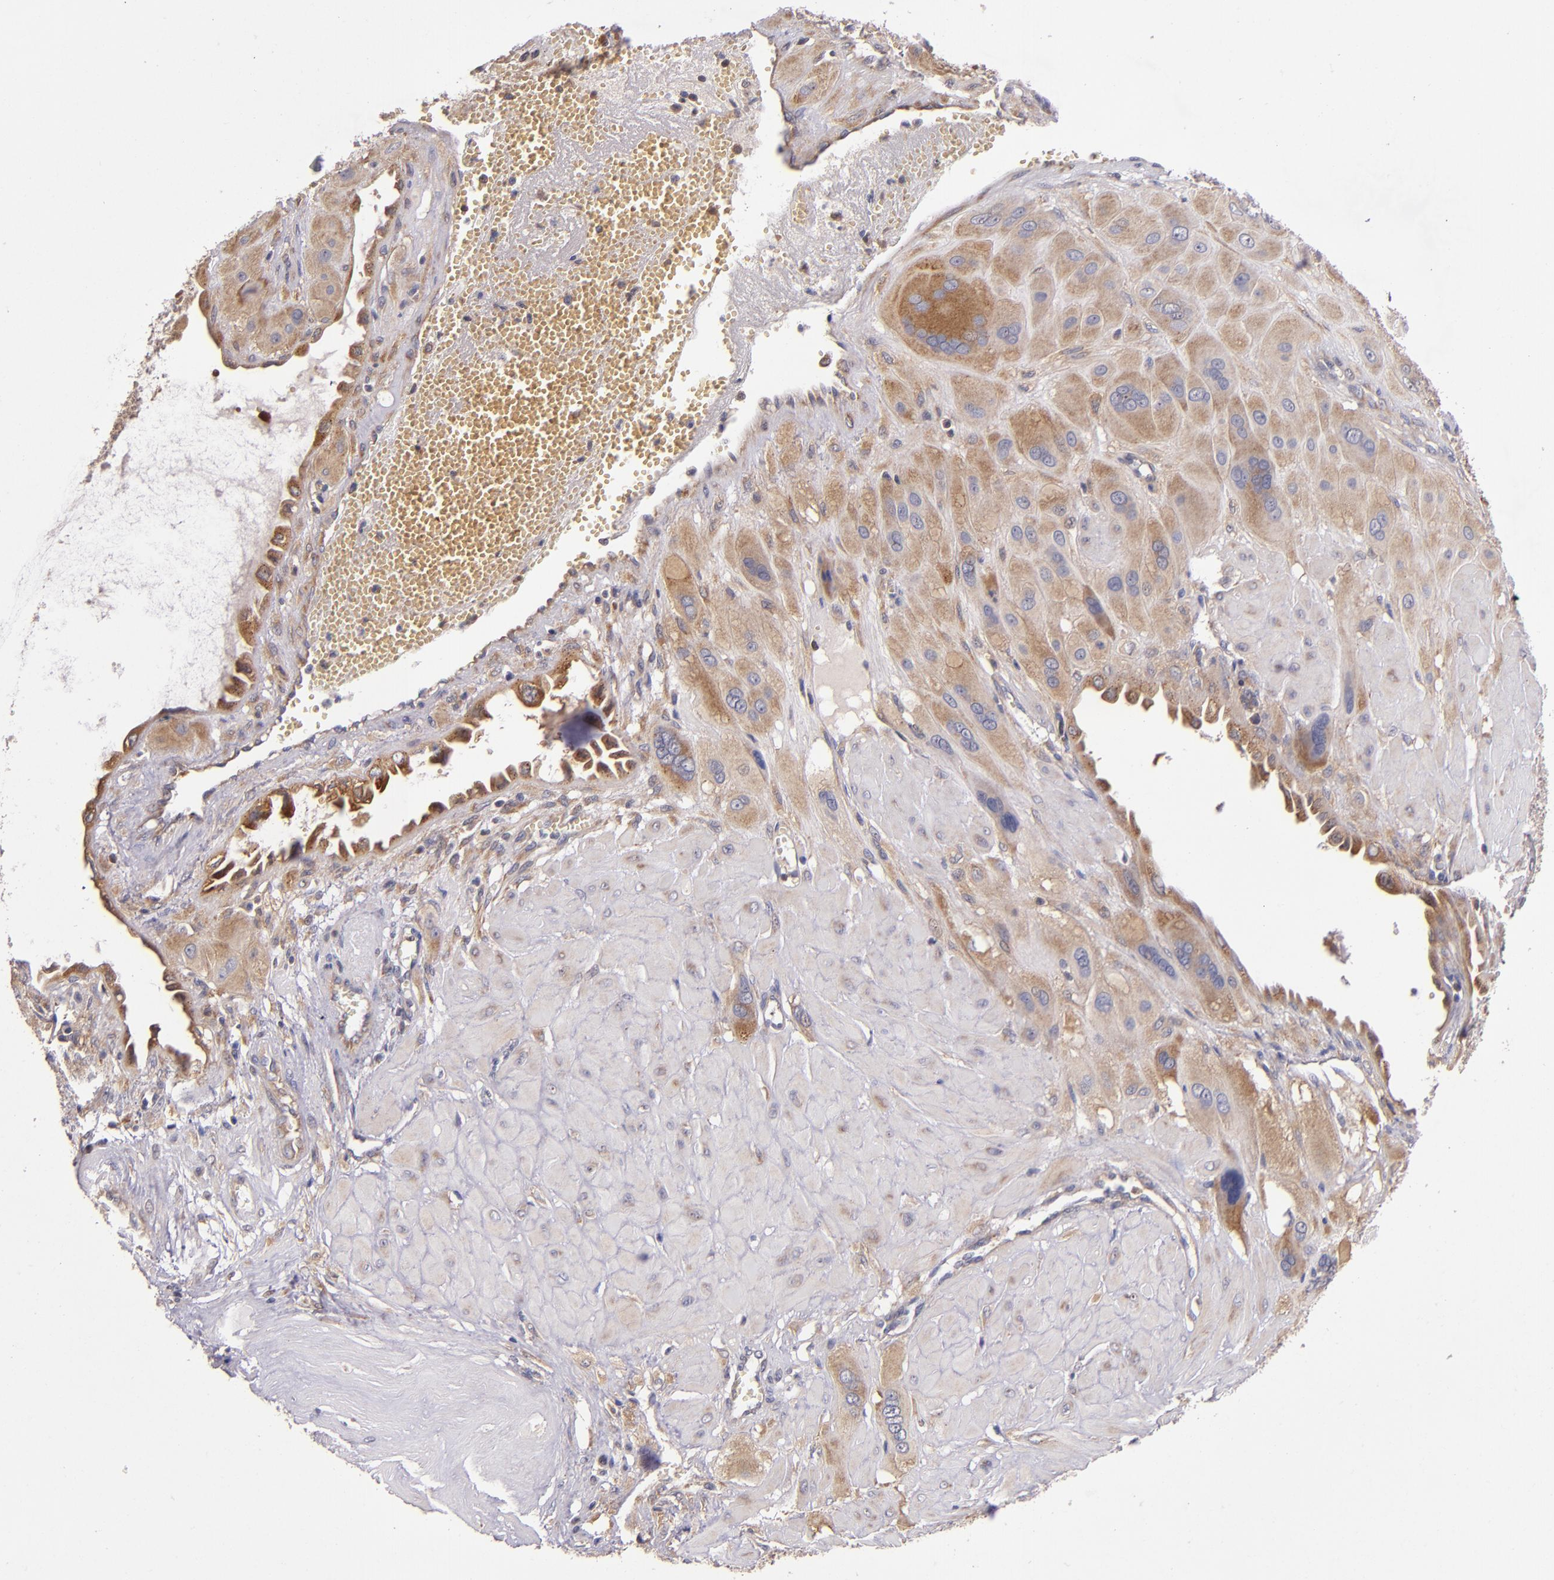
{"staining": {"intensity": "moderate", "quantity": ">75%", "location": "cytoplasmic/membranous"}, "tissue": "cervical cancer", "cell_type": "Tumor cells", "image_type": "cancer", "snomed": [{"axis": "morphology", "description": "Squamous cell carcinoma, NOS"}, {"axis": "topography", "description": "Cervix"}], "caption": "Human cervical squamous cell carcinoma stained with a protein marker shows moderate staining in tumor cells.", "gene": "EIF4ENIF1", "patient": {"sex": "female", "age": 34}}